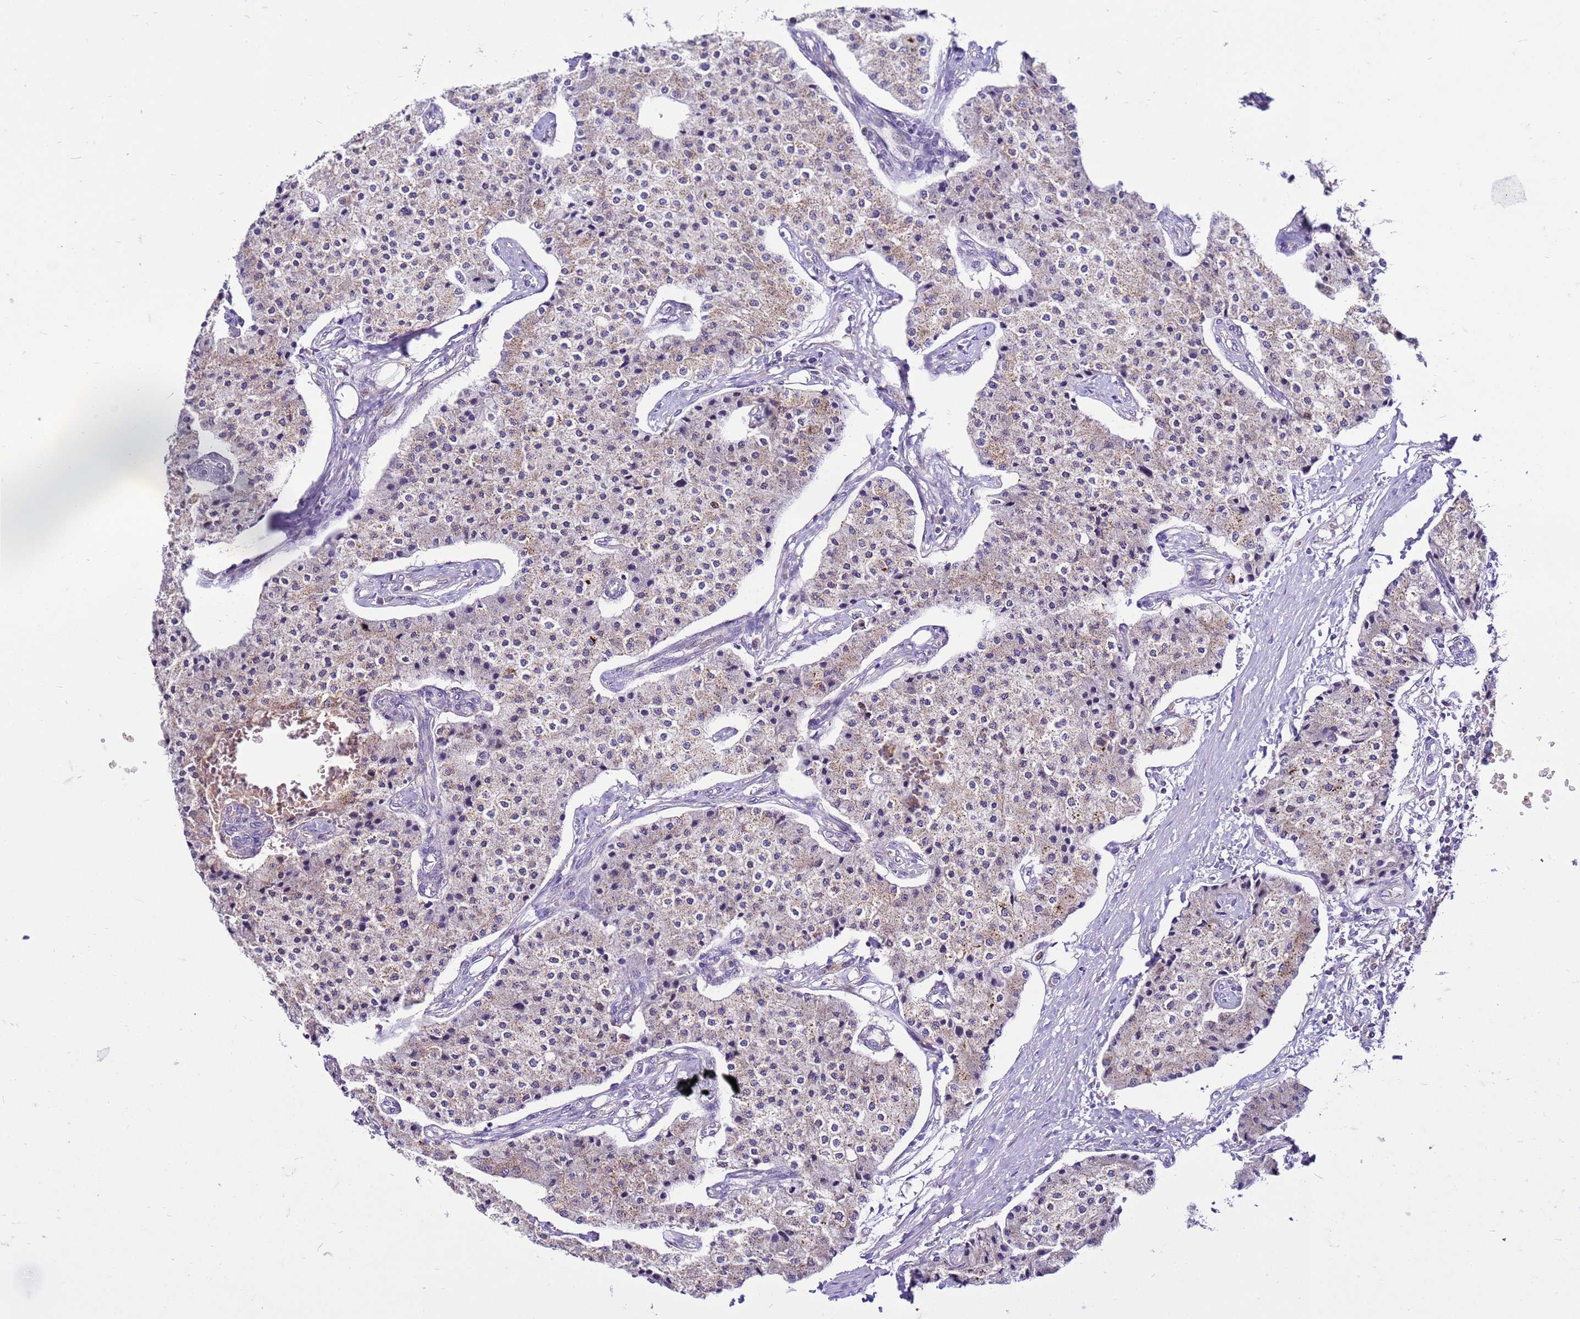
{"staining": {"intensity": "weak", "quantity": "<25%", "location": "cytoplasmic/membranous"}, "tissue": "carcinoid", "cell_type": "Tumor cells", "image_type": "cancer", "snomed": [{"axis": "morphology", "description": "Carcinoid, malignant, NOS"}, {"axis": "topography", "description": "Colon"}], "caption": "Protein analysis of carcinoid exhibits no significant positivity in tumor cells.", "gene": "PKD1", "patient": {"sex": "female", "age": 52}}